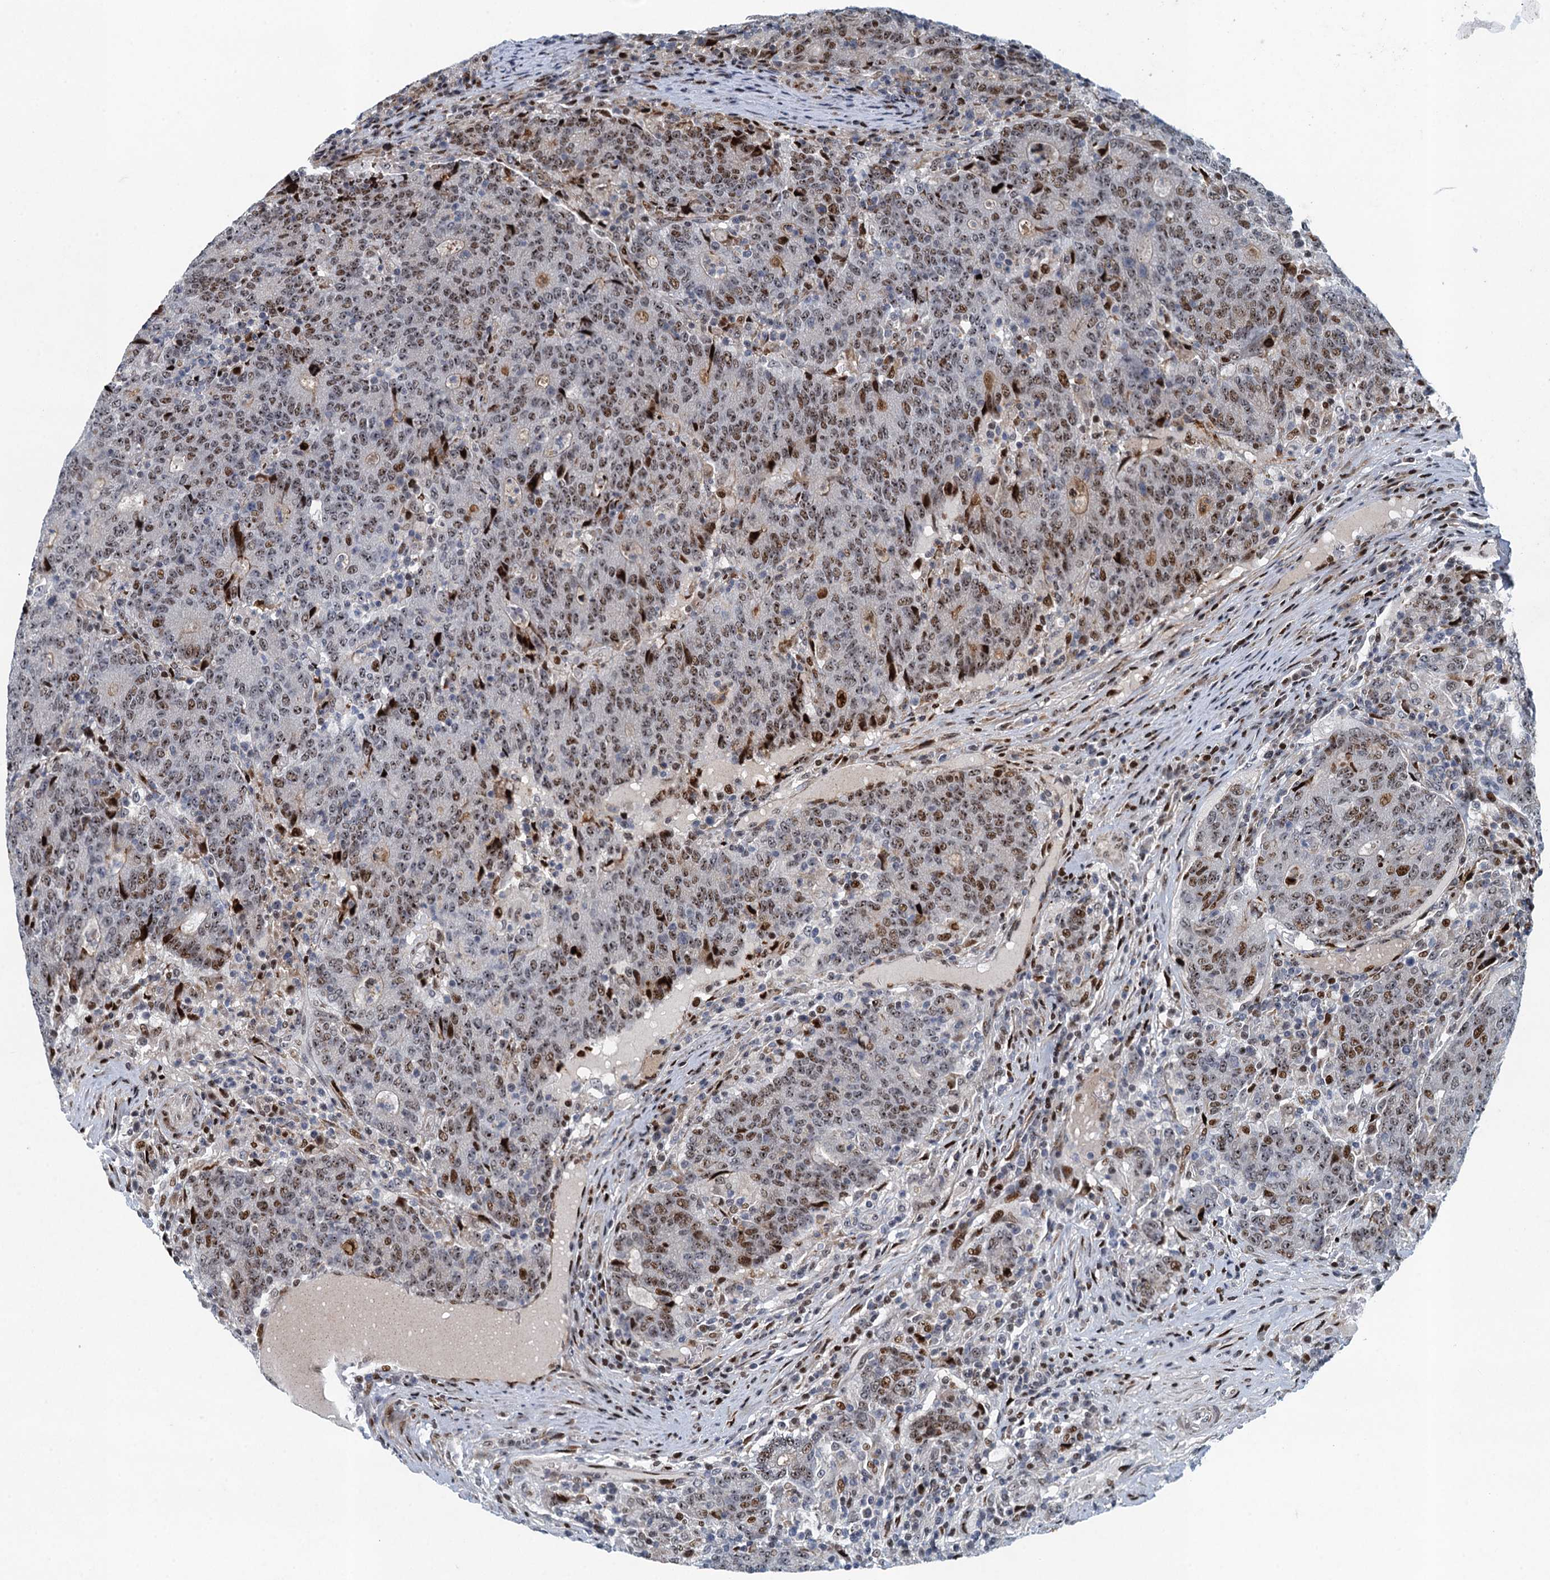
{"staining": {"intensity": "moderate", "quantity": ">75%", "location": "nuclear"}, "tissue": "colorectal cancer", "cell_type": "Tumor cells", "image_type": "cancer", "snomed": [{"axis": "morphology", "description": "Adenocarcinoma, NOS"}, {"axis": "topography", "description": "Colon"}], "caption": "A high-resolution histopathology image shows immunohistochemistry (IHC) staining of adenocarcinoma (colorectal), which reveals moderate nuclear staining in about >75% of tumor cells.", "gene": "ANKRD13D", "patient": {"sex": "female", "age": 75}}